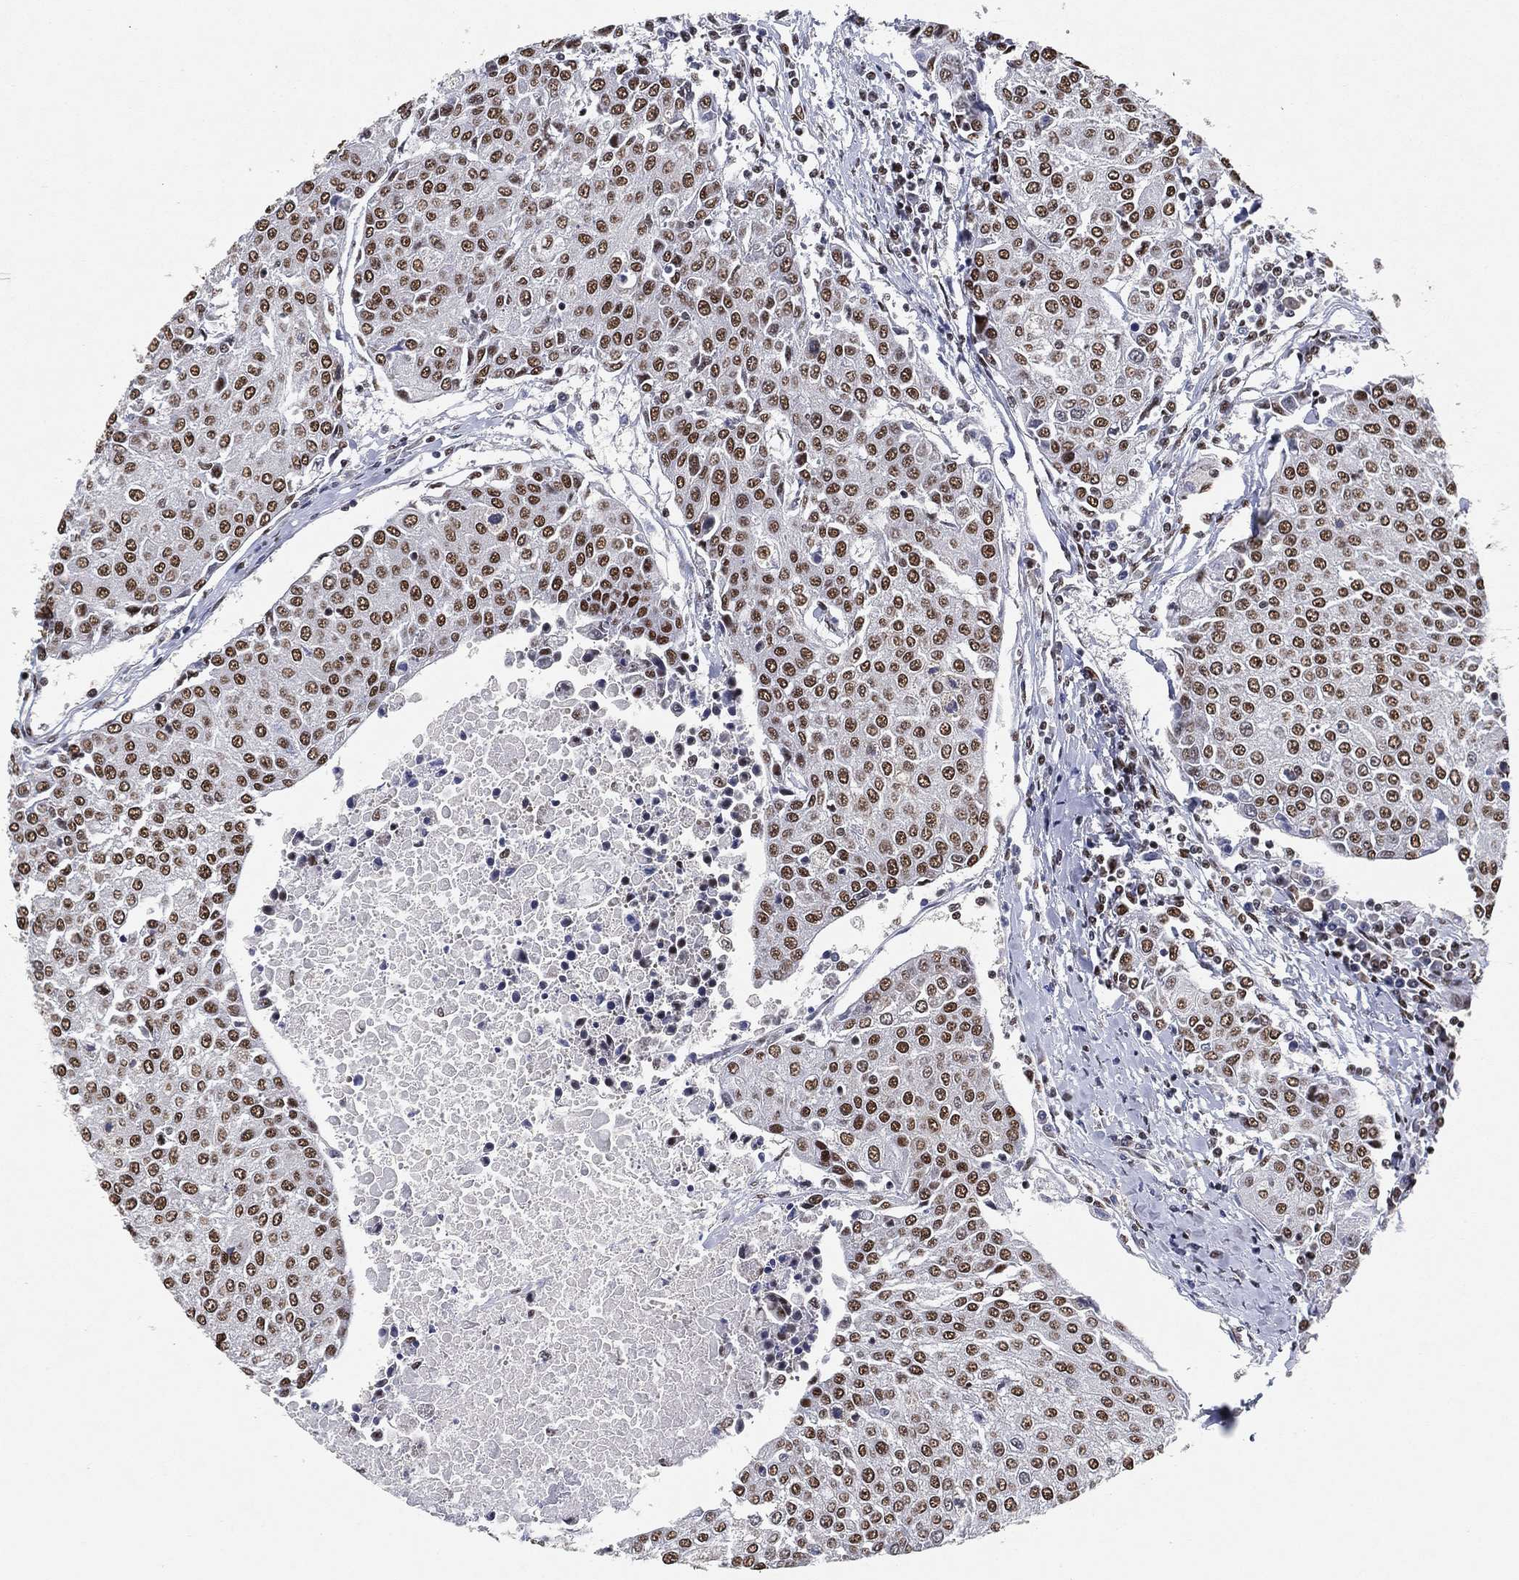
{"staining": {"intensity": "moderate", "quantity": ">75%", "location": "nuclear"}, "tissue": "urothelial cancer", "cell_type": "Tumor cells", "image_type": "cancer", "snomed": [{"axis": "morphology", "description": "Urothelial carcinoma, High grade"}, {"axis": "topography", "description": "Urinary bladder"}], "caption": "High-grade urothelial carcinoma stained for a protein reveals moderate nuclear positivity in tumor cells. Using DAB (brown) and hematoxylin (blue) stains, captured at high magnification using brightfield microscopy.", "gene": "DDX27", "patient": {"sex": "female", "age": 85}}